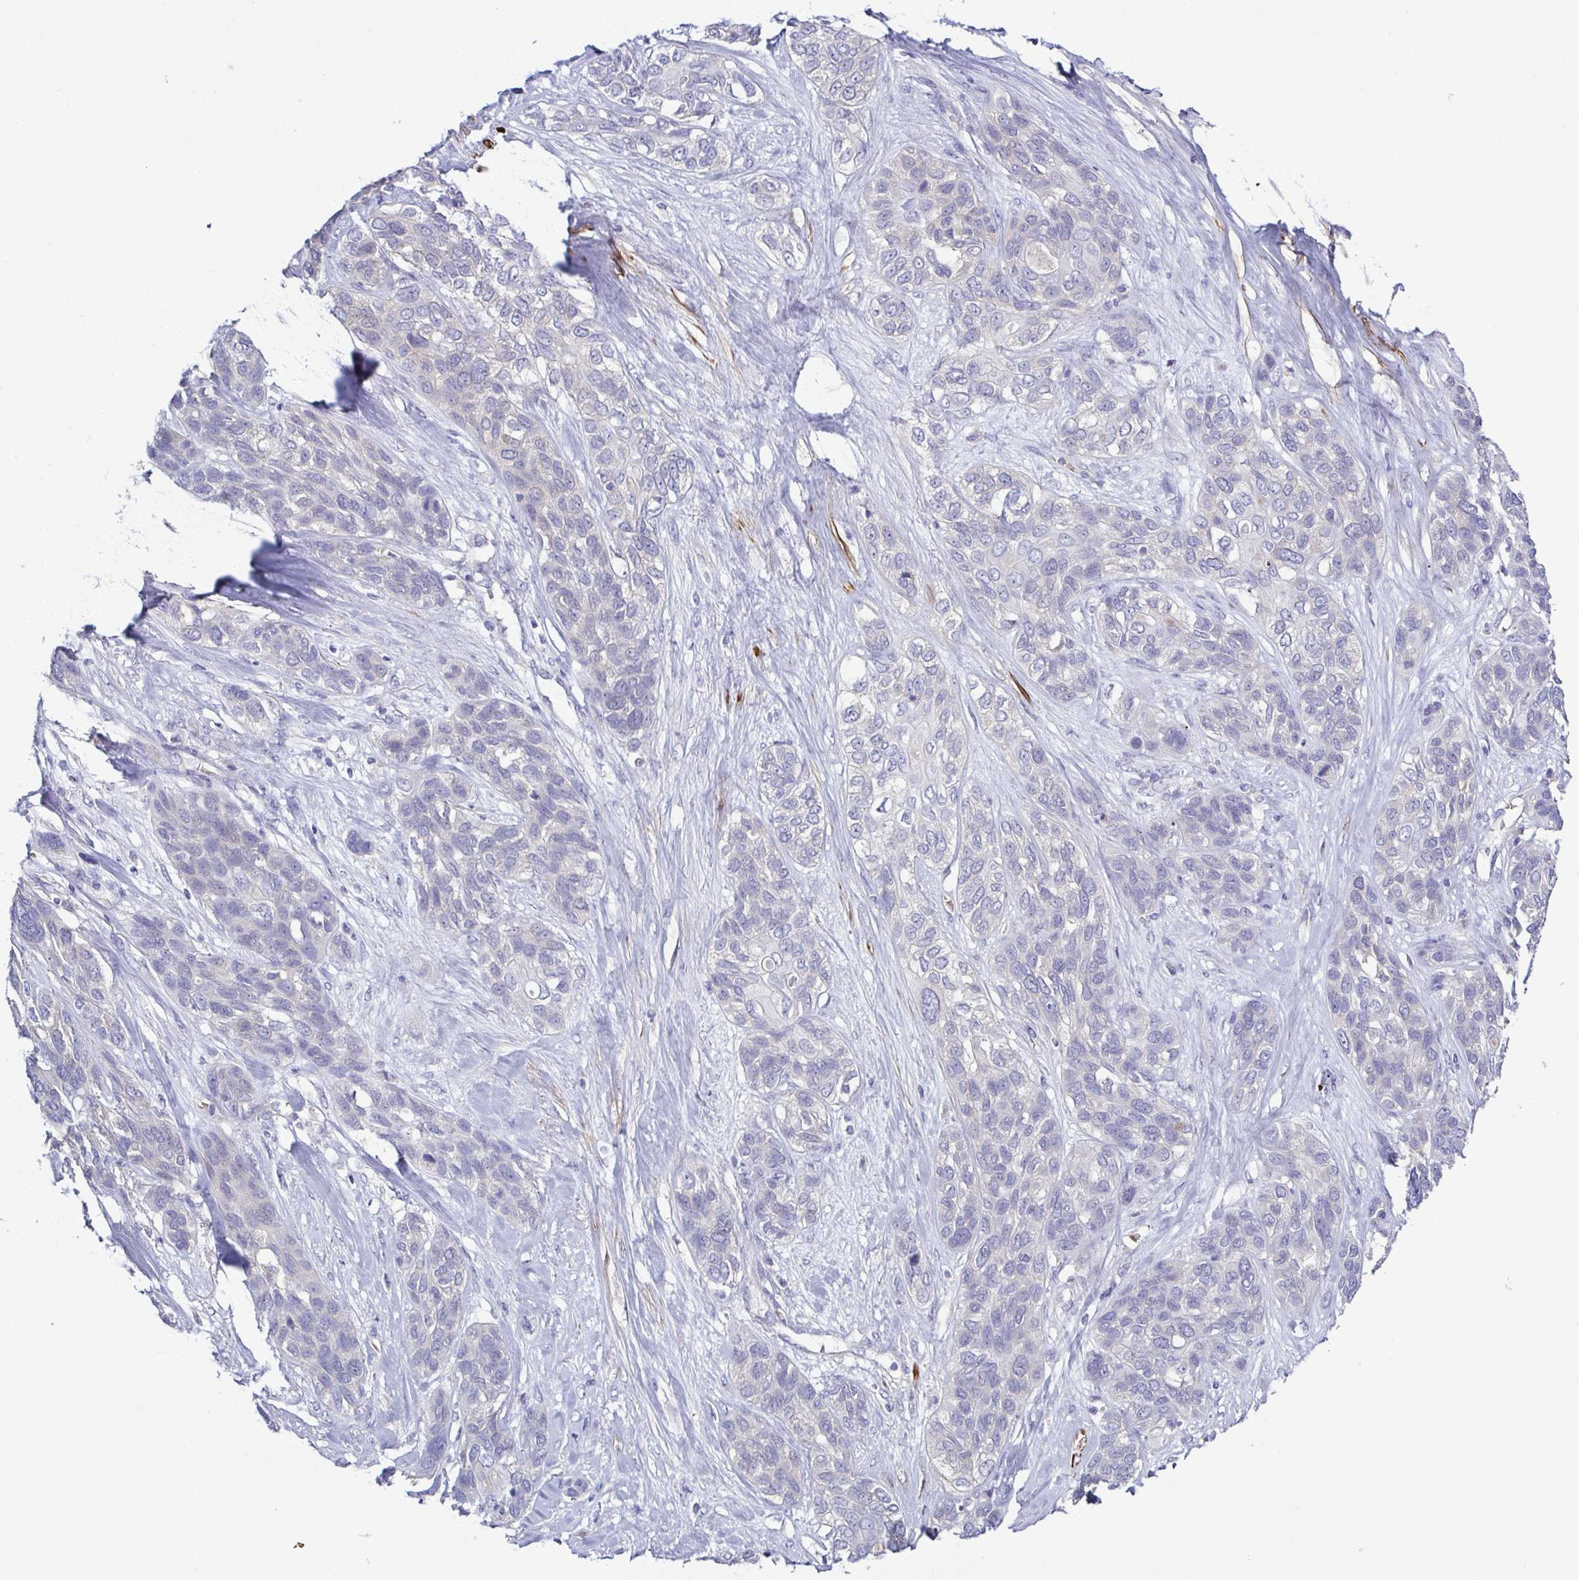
{"staining": {"intensity": "negative", "quantity": "none", "location": "none"}, "tissue": "lung cancer", "cell_type": "Tumor cells", "image_type": "cancer", "snomed": [{"axis": "morphology", "description": "Squamous cell carcinoma, NOS"}, {"axis": "topography", "description": "Lung"}], "caption": "Squamous cell carcinoma (lung) was stained to show a protein in brown. There is no significant expression in tumor cells.", "gene": "CFAP97D1", "patient": {"sex": "female", "age": 70}}